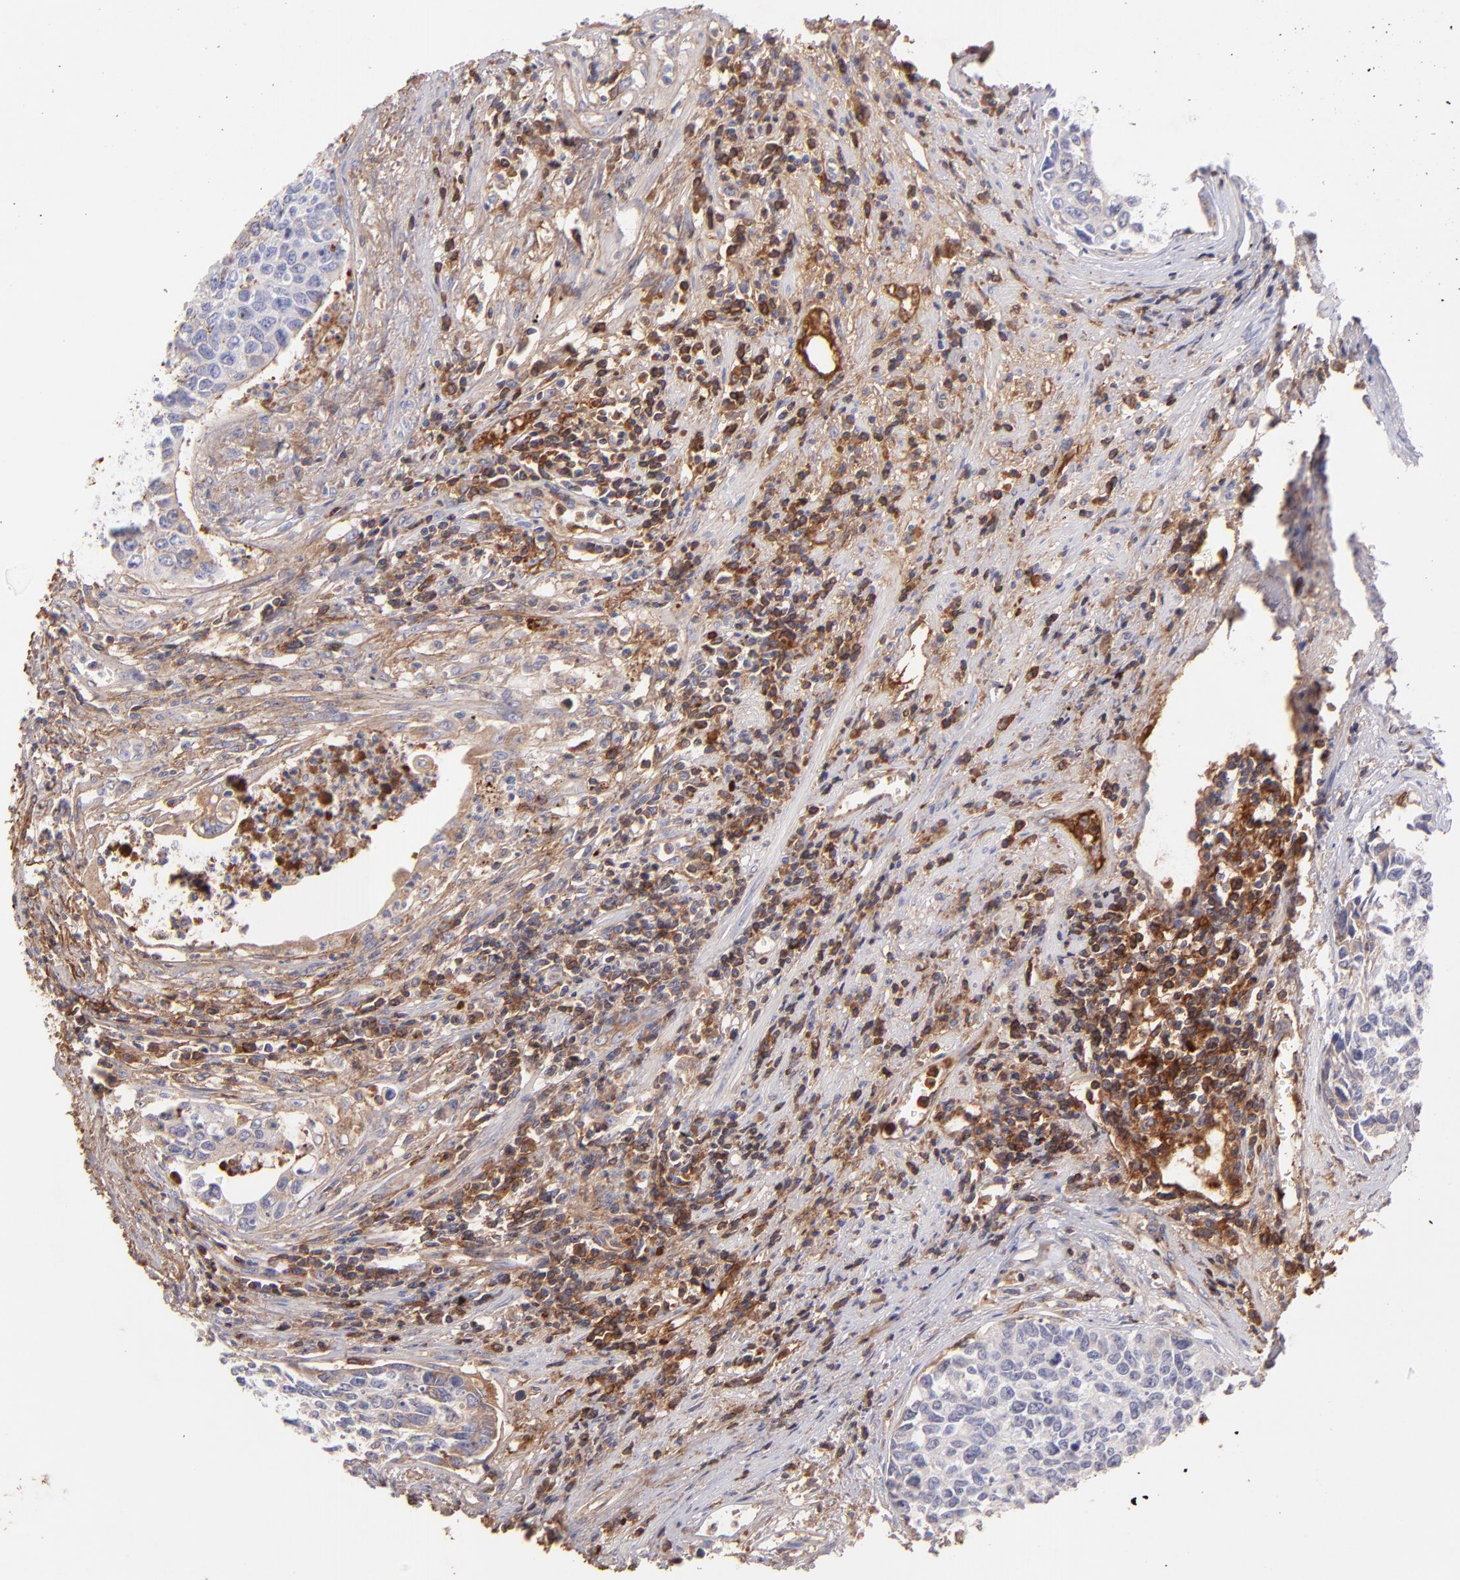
{"staining": {"intensity": "negative", "quantity": "none", "location": "none"}, "tissue": "urothelial cancer", "cell_type": "Tumor cells", "image_type": "cancer", "snomed": [{"axis": "morphology", "description": "Urothelial carcinoma, High grade"}, {"axis": "topography", "description": "Urinary bladder"}], "caption": "Immunohistochemistry (IHC) of high-grade urothelial carcinoma shows no staining in tumor cells.", "gene": "FGB", "patient": {"sex": "male", "age": 81}}